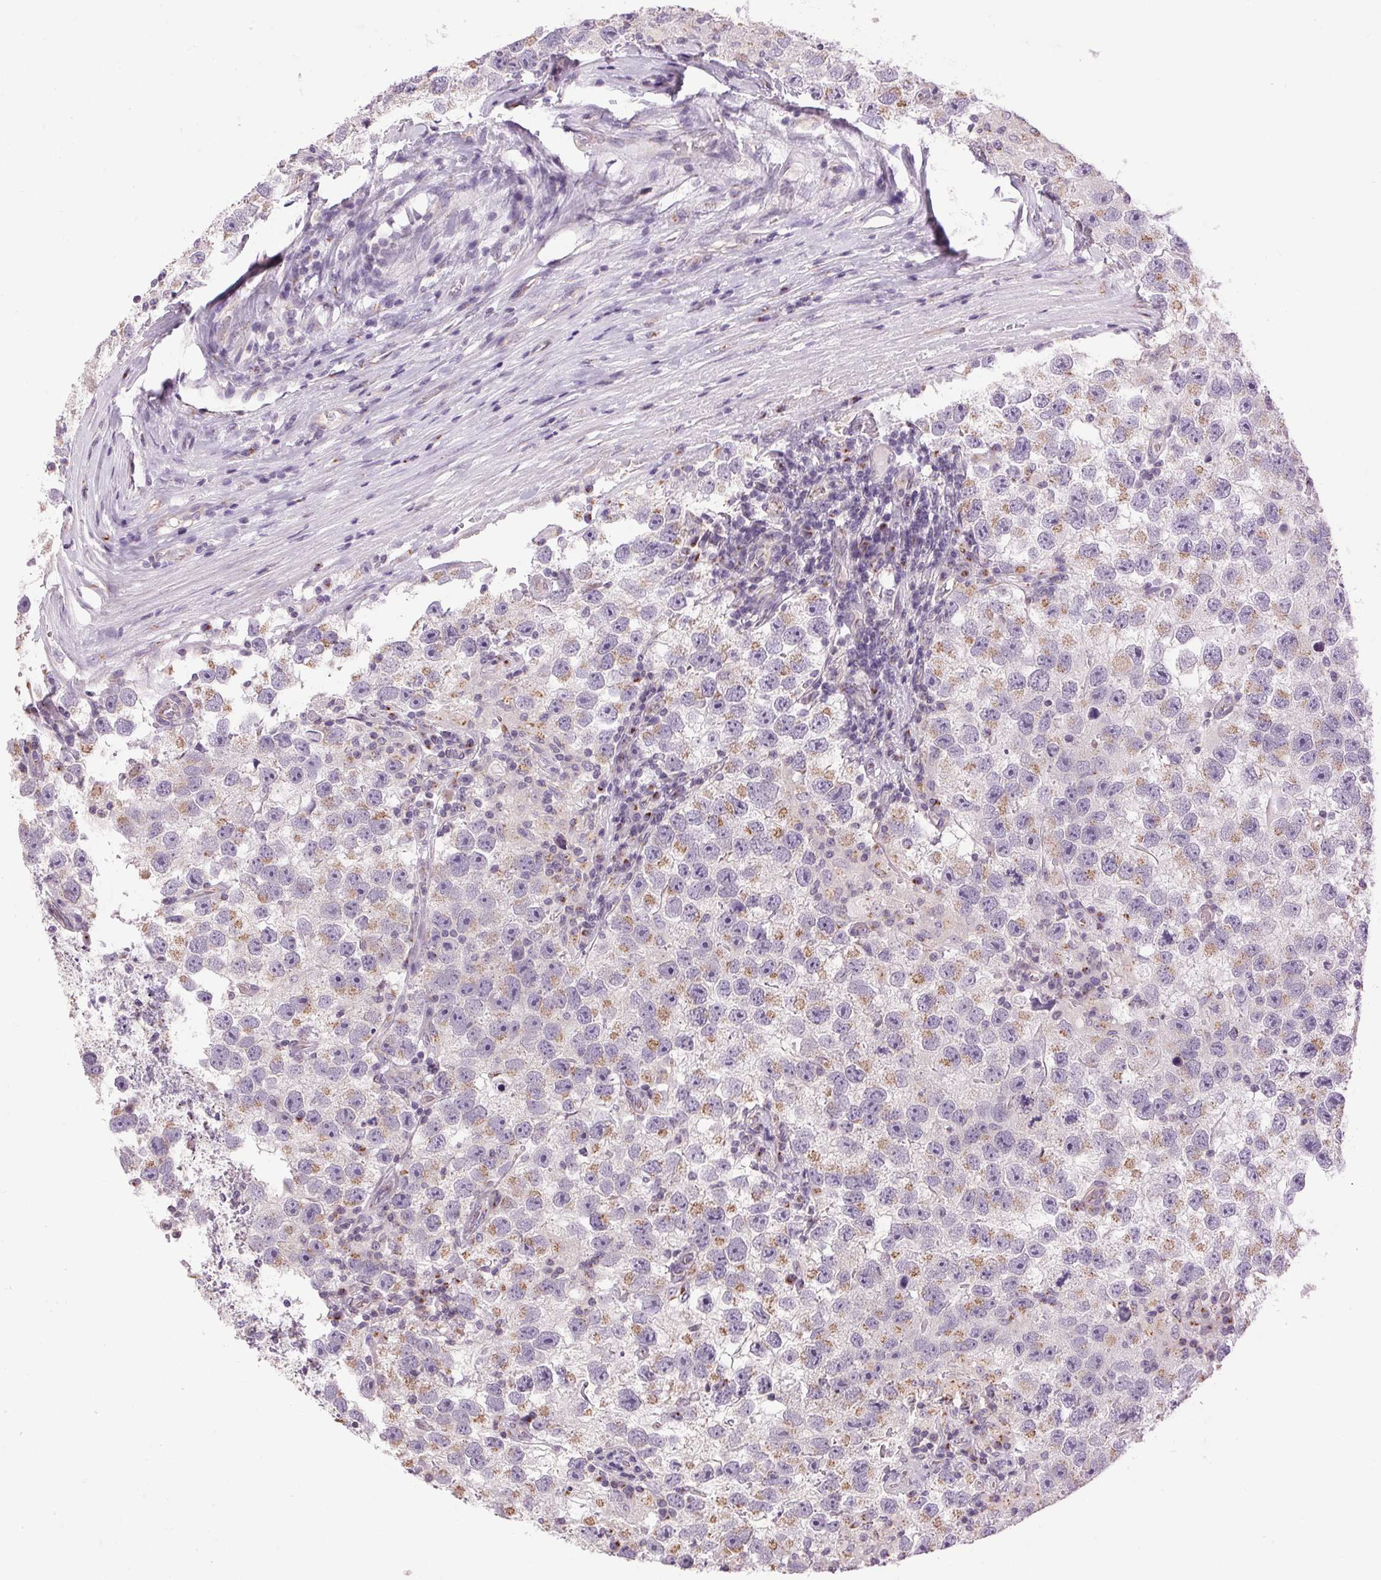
{"staining": {"intensity": "moderate", "quantity": "25%-75%", "location": "cytoplasmic/membranous"}, "tissue": "testis cancer", "cell_type": "Tumor cells", "image_type": "cancer", "snomed": [{"axis": "morphology", "description": "Seminoma, NOS"}, {"axis": "topography", "description": "Testis"}], "caption": "This is a micrograph of immunohistochemistry staining of testis cancer, which shows moderate positivity in the cytoplasmic/membranous of tumor cells.", "gene": "GOLPH3", "patient": {"sex": "male", "age": 26}}